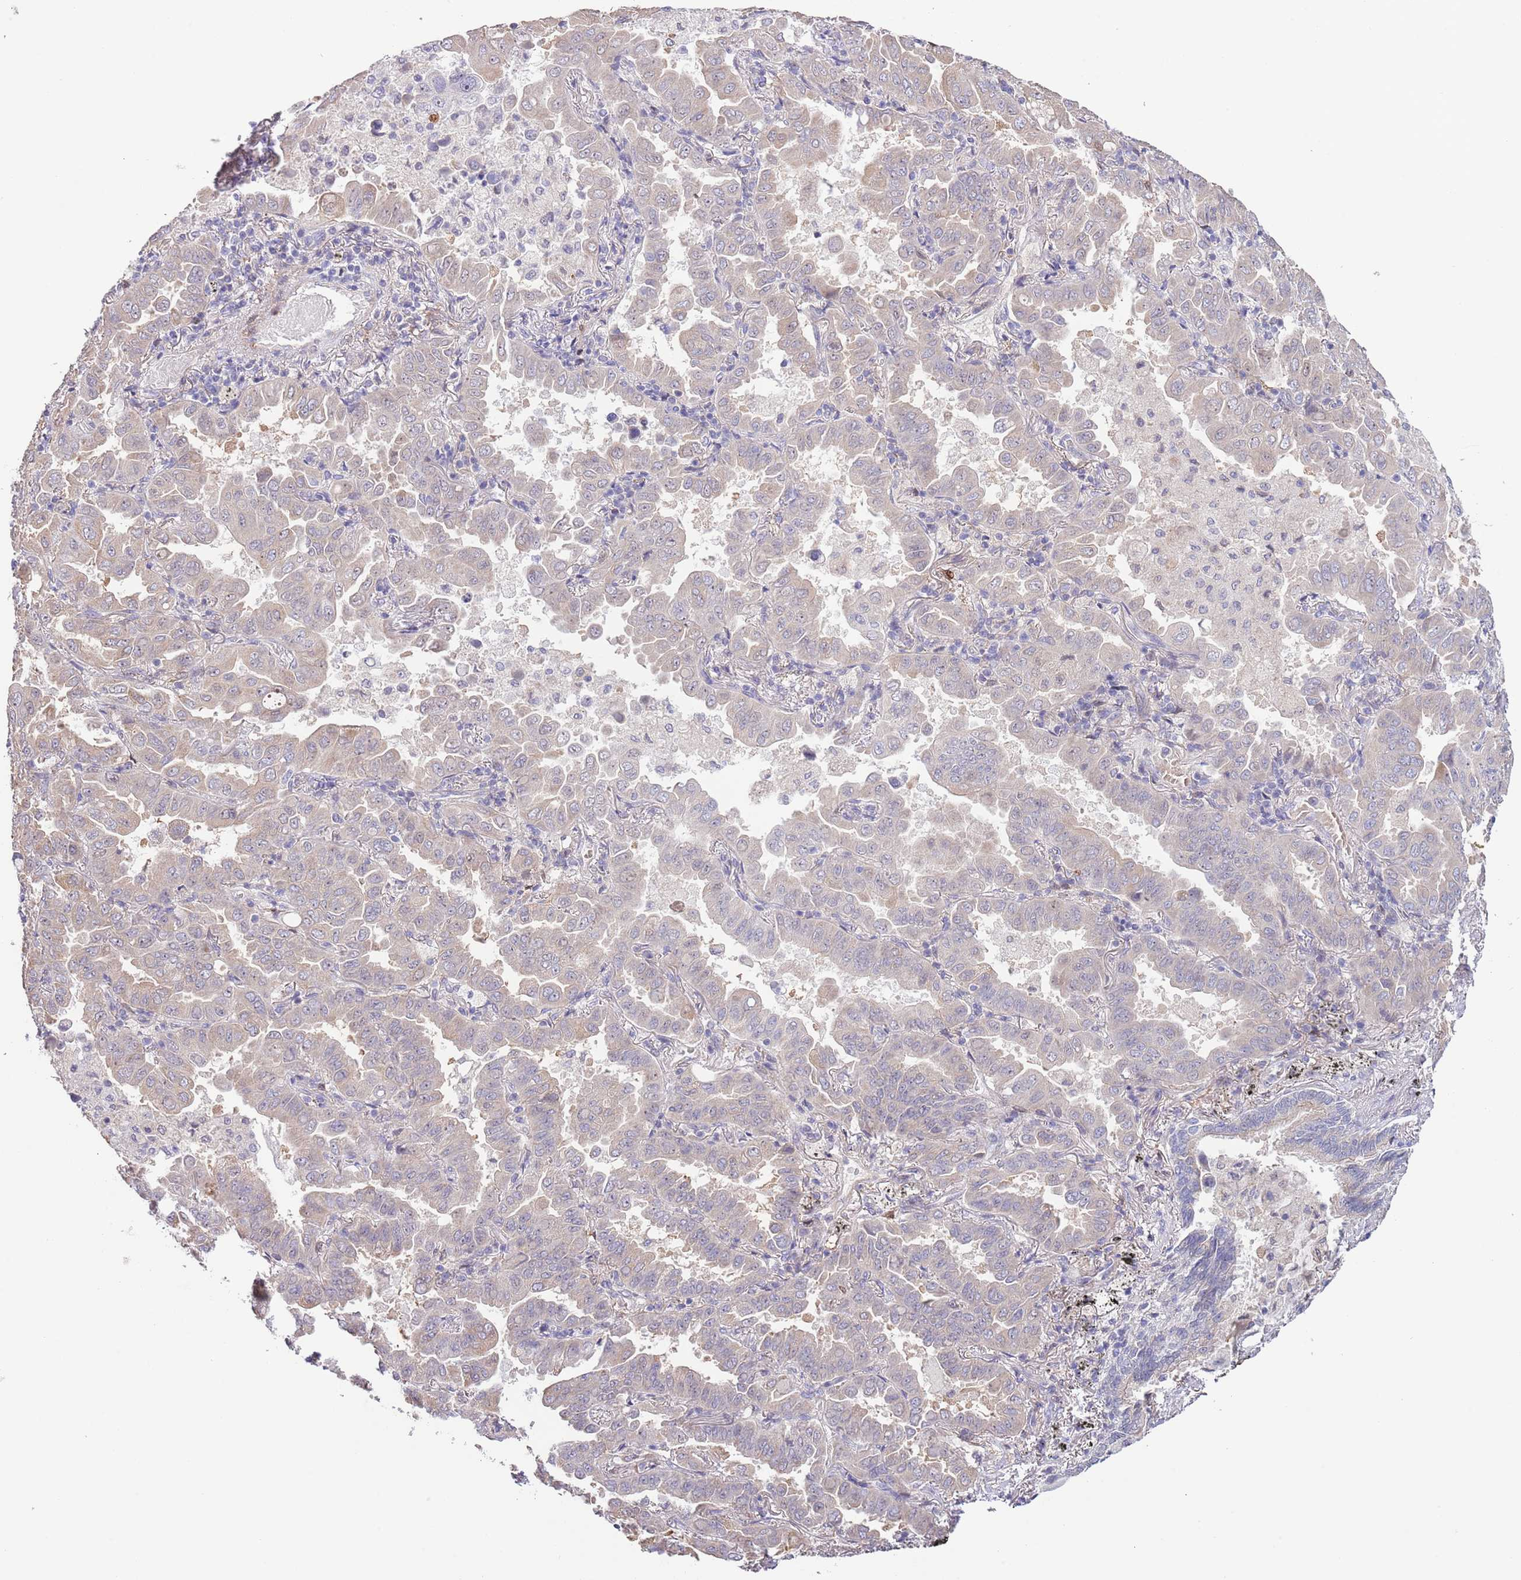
{"staining": {"intensity": "weak", "quantity": "<25%", "location": "cytoplasmic/membranous"}, "tissue": "lung cancer", "cell_type": "Tumor cells", "image_type": "cancer", "snomed": [{"axis": "morphology", "description": "Adenocarcinoma, NOS"}, {"axis": "topography", "description": "Lung"}], "caption": "High power microscopy photomicrograph of an IHC image of adenocarcinoma (lung), revealing no significant staining in tumor cells. (DAB (3,3'-diaminobenzidine) immunohistochemistry with hematoxylin counter stain).", "gene": "AP1S2", "patient": {"sex": "male", "age": 64}}